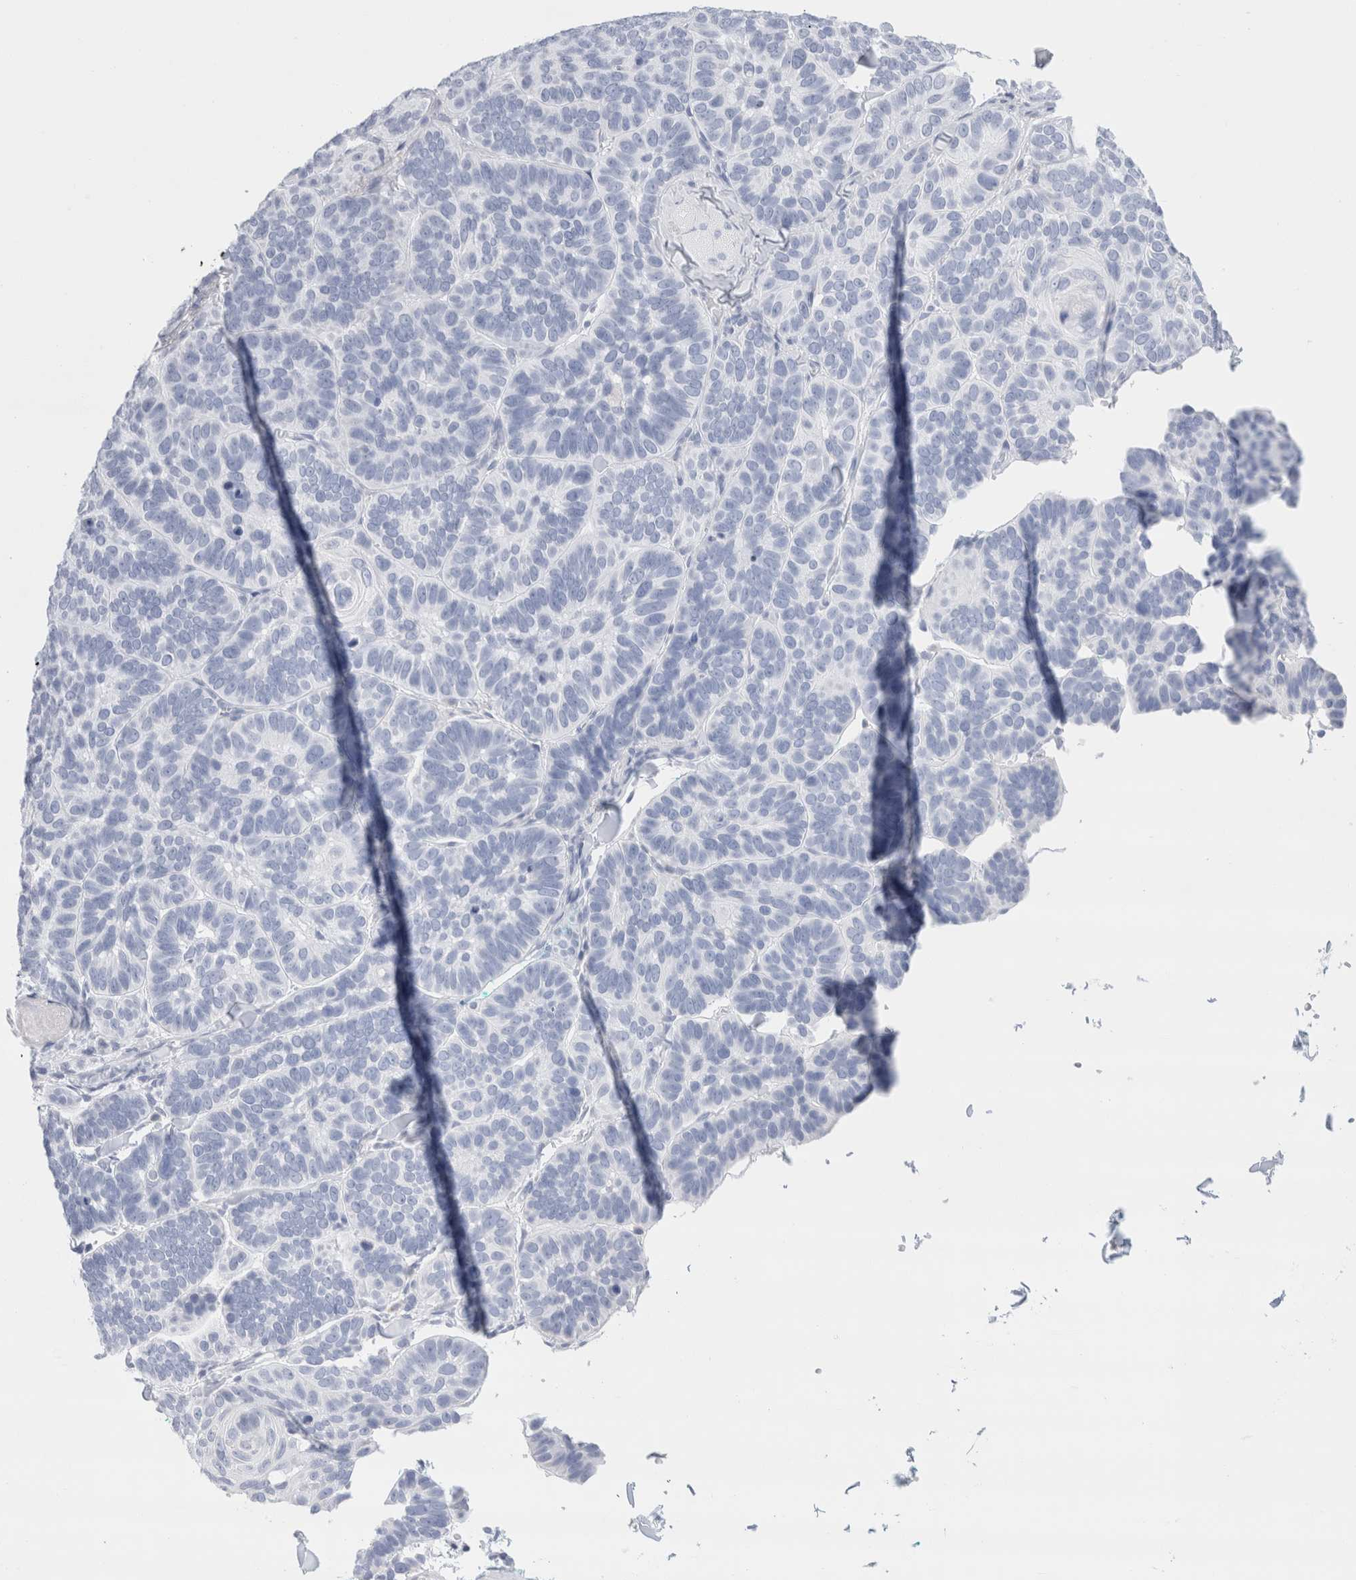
{"staining": {"intensity": "negative", "quantity": "none", "location": "none"}, "tissue": "skin cancer", "cell_type": "Tumor cells", "image_type": "cancer", "snomed": [{"axis": "morphology", "description": "Basal cell carcinoma"}, {"axis": "topography", "description": "Skin"}], "caption": "There is no significant positivity in tumor cells of skin basal cell carcinoma. The staining is performed using DAB brown chromogen with nuclei counter-stained in using hematoxylin.", "gene": "ECHDC2", "patient": {"sex": "male", "age": 62}}